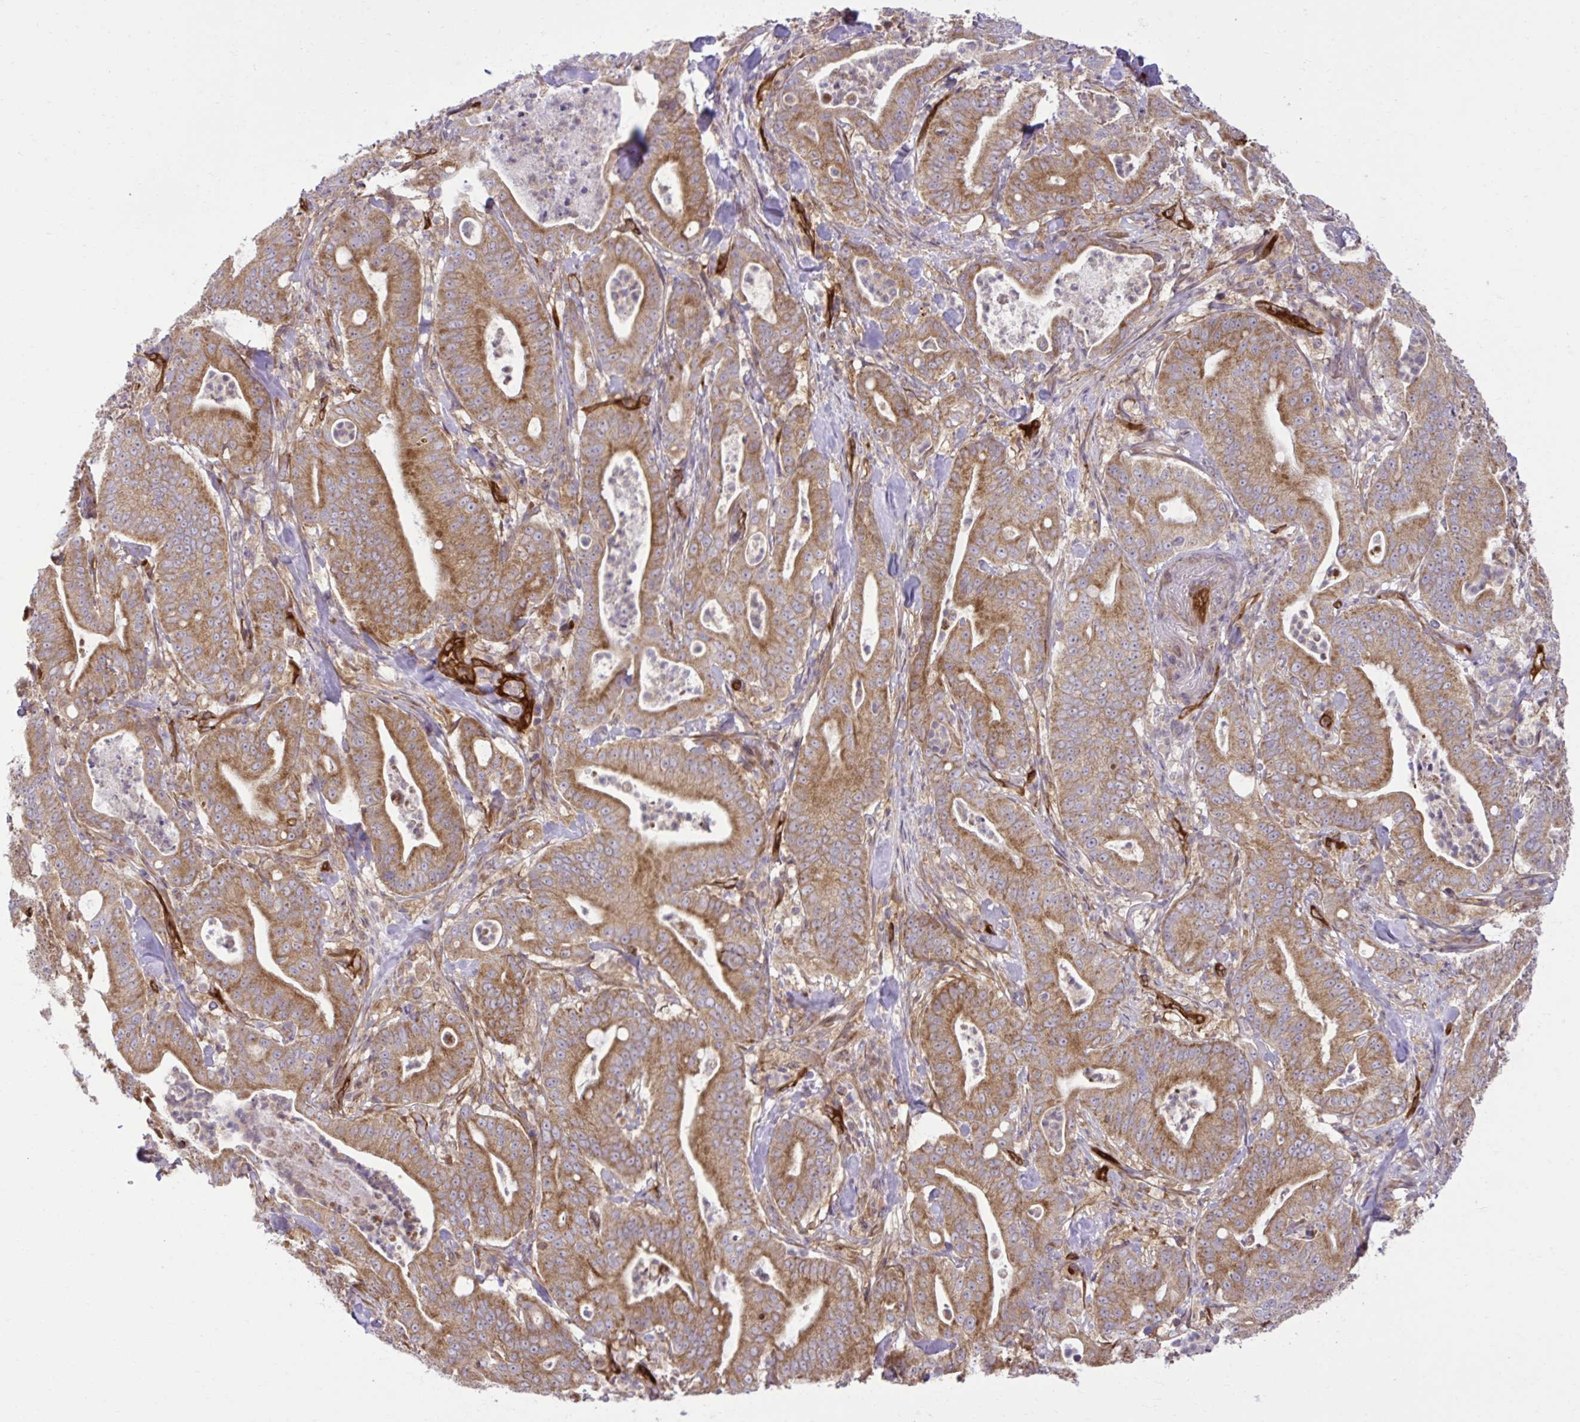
{"staining": {"intensity": "moderate", "quantity": ">75%", "location": "cytoplasmic/membranous"}, "tissue": "pancreatic cancer", "cell_type": "Tumor cells", "image_type": "cancer", "snomed": [{"axis": "morphology", "description": "Adenocarcinoma, NOS"}, {"axis": "topography", "description": "Pancreas"}], "caption": "Immunohistochemical staining of human pancreatic adenocarcinoma displays moderate cytoplasmic/membranous protein staining in about >75% of tumor cells.", "gene": "LIMS1", "patient": {"sex": "male", "age": 71}}